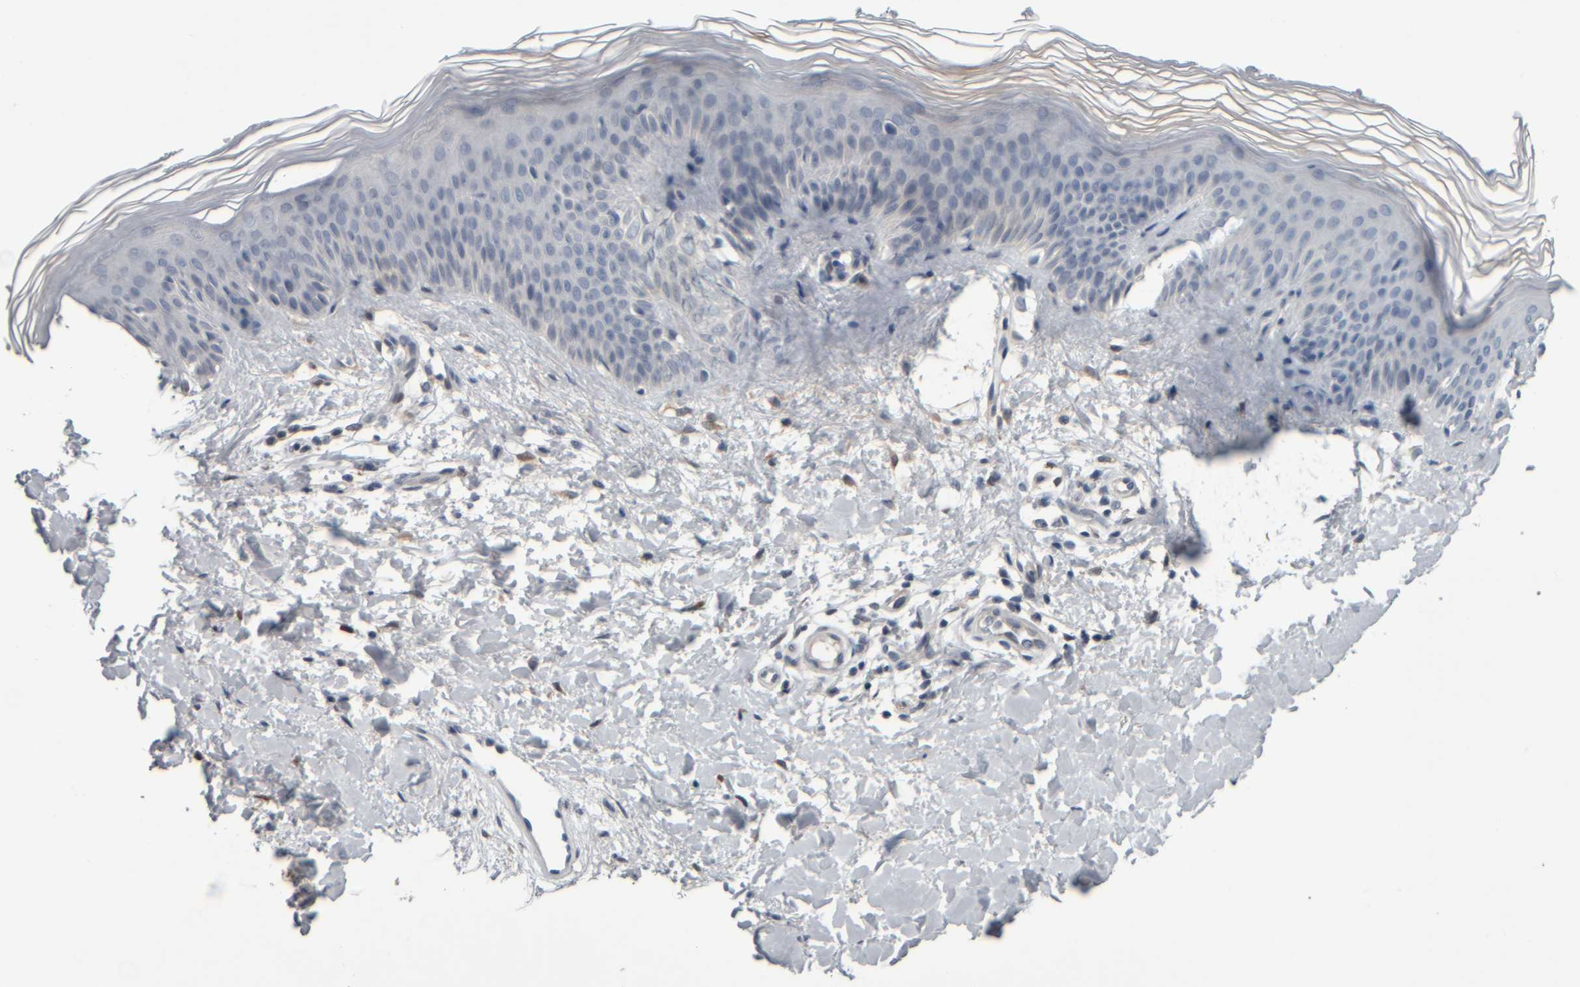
{"staining": {"intensity": "moderate", "quantity": "25%-75%", "location": "cytoplasmic/membranous"}, "tissue": "skin", "cell_type": "Fibroblasts", "image_type": "normal", "snomed": [{"axis": "morphology", "description": "Normal tissue, NOS"}, {"axis": "morphology", "description": "Malignant melanoma, Metastatic site"}, {"axis": "topography", "description": "Skin"}], "caption": "Immunohistochemical staining of normal skin reveals 25%-75% levels of moderate cytoplasmic/membranous protein positivity in approximately 25%-75% of fibroblasts.", "gene": "COL14A1", "patient": {"sex": "male", "age": 41}}